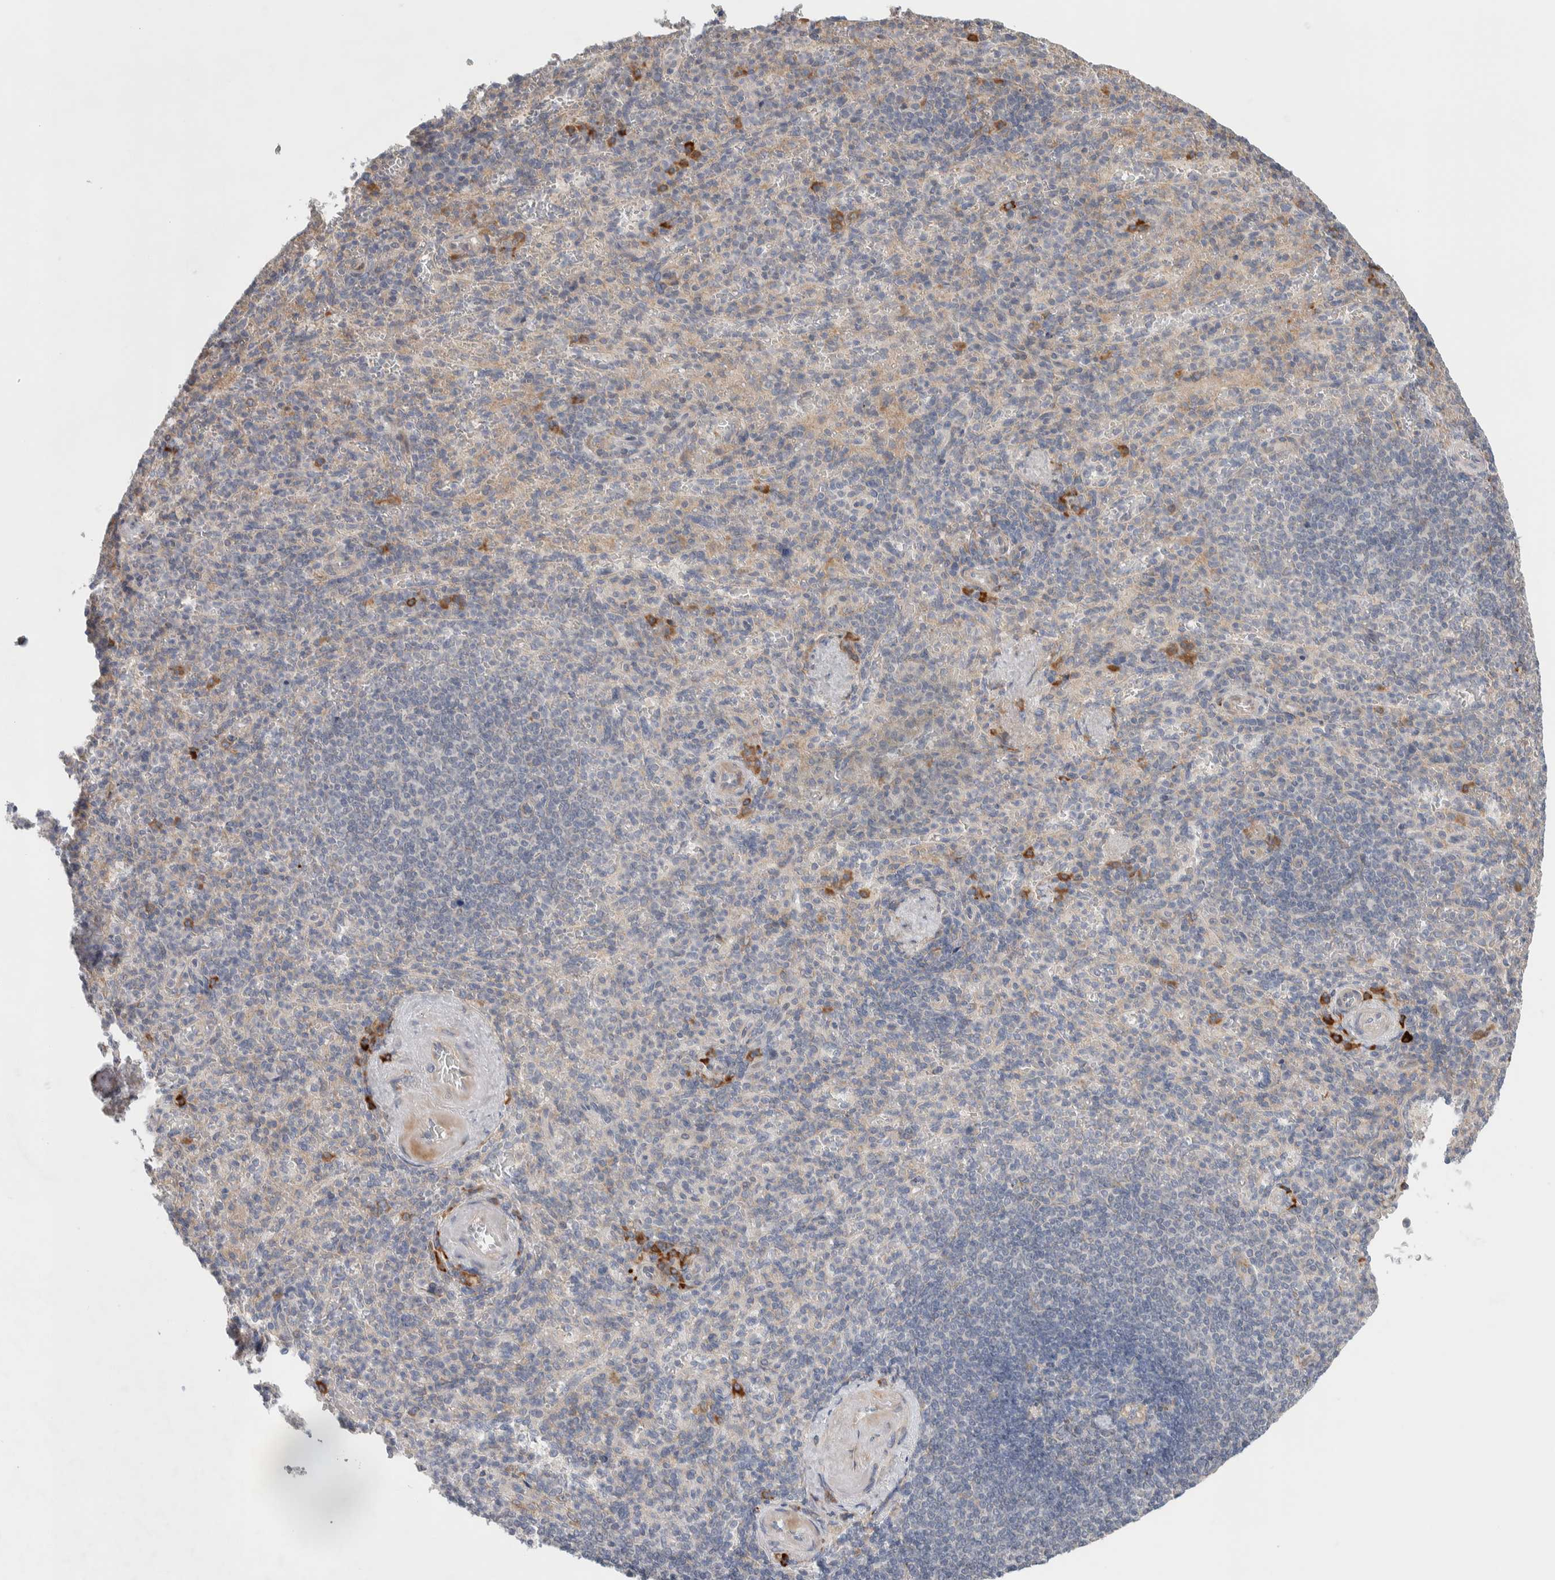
{"staining": {"intensity": "moderate", "quantity": "<25%", "location": "cytoplasmic/membranous"}, "tissue": "spleen", "cell_type": "Cells in red pulp", "image_type": "normal", "snomed": [{"axis": "morphology", "description": "Normal tissue, NOS"}, {"axis": "topography", "description": "Spleen"}], "caption": "The immunohistochemical stain highlights moderate cytoplasmic/membranous positivity in cells in red pulp of unremarkable spleen. (IHC, brightfield microscopy, high magnification).", "gene": "ADCY8", "patient": {"sex": "female", "age": 74}}